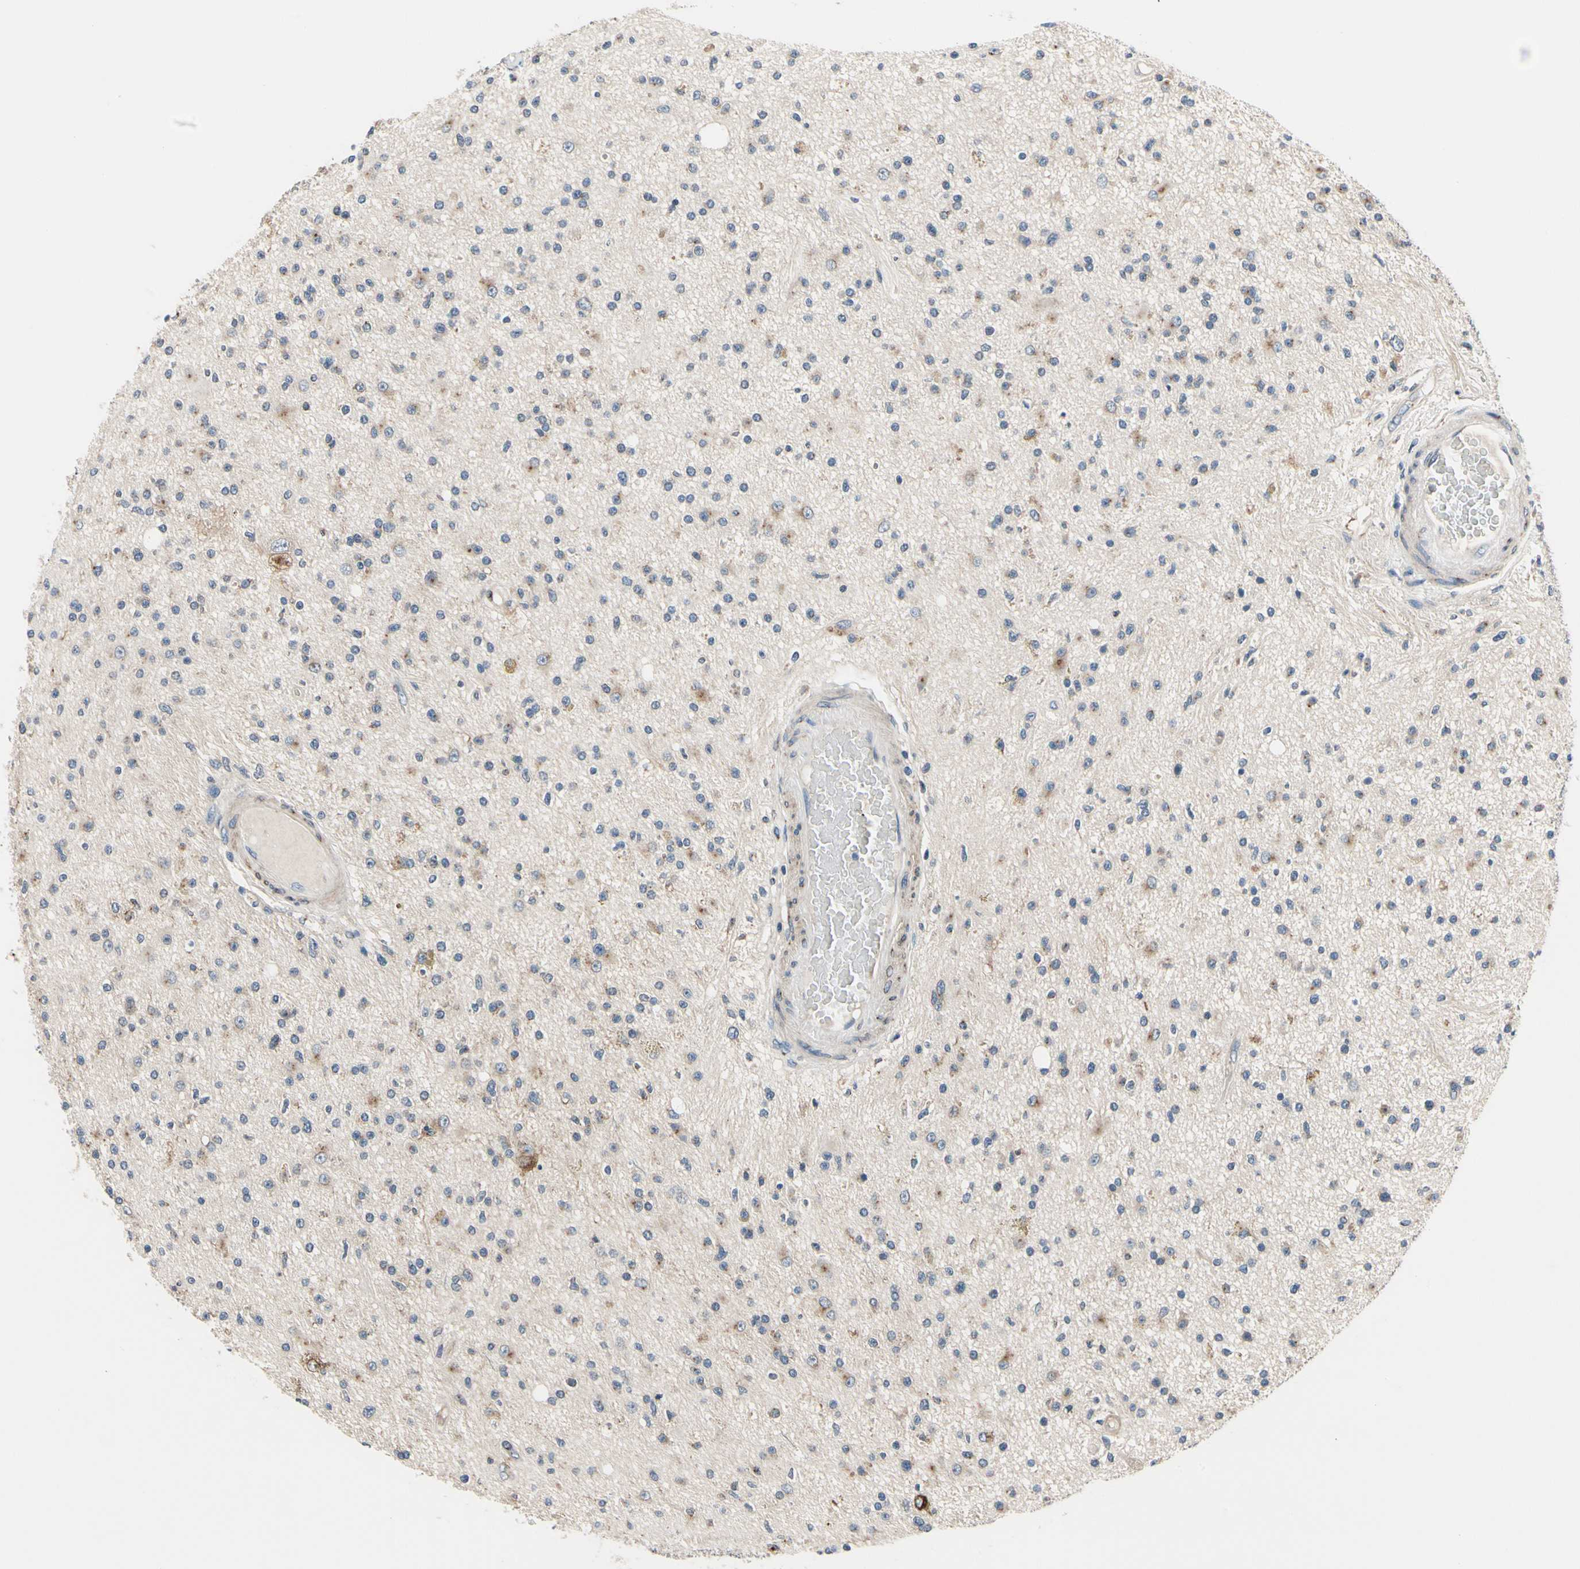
{"staining": {"intensity": "weak", "quantity": "<25%", "location": "cytoplasmic/membranous"}, "tissue": "glioma", "cell_type": "Tumor cells", "image_type": "cancer", "snomed": [{"axis": "morphology", "description": "Glioma, malignant, High grade"}, {"axis": "topography", "description": "Brain"}], "caption": "Tumor cells are negative for brown protein staining in malignant glioma (high-grade).", "gene": "PRKAR2B", "patient": {"sex": "male", "age": 33}}